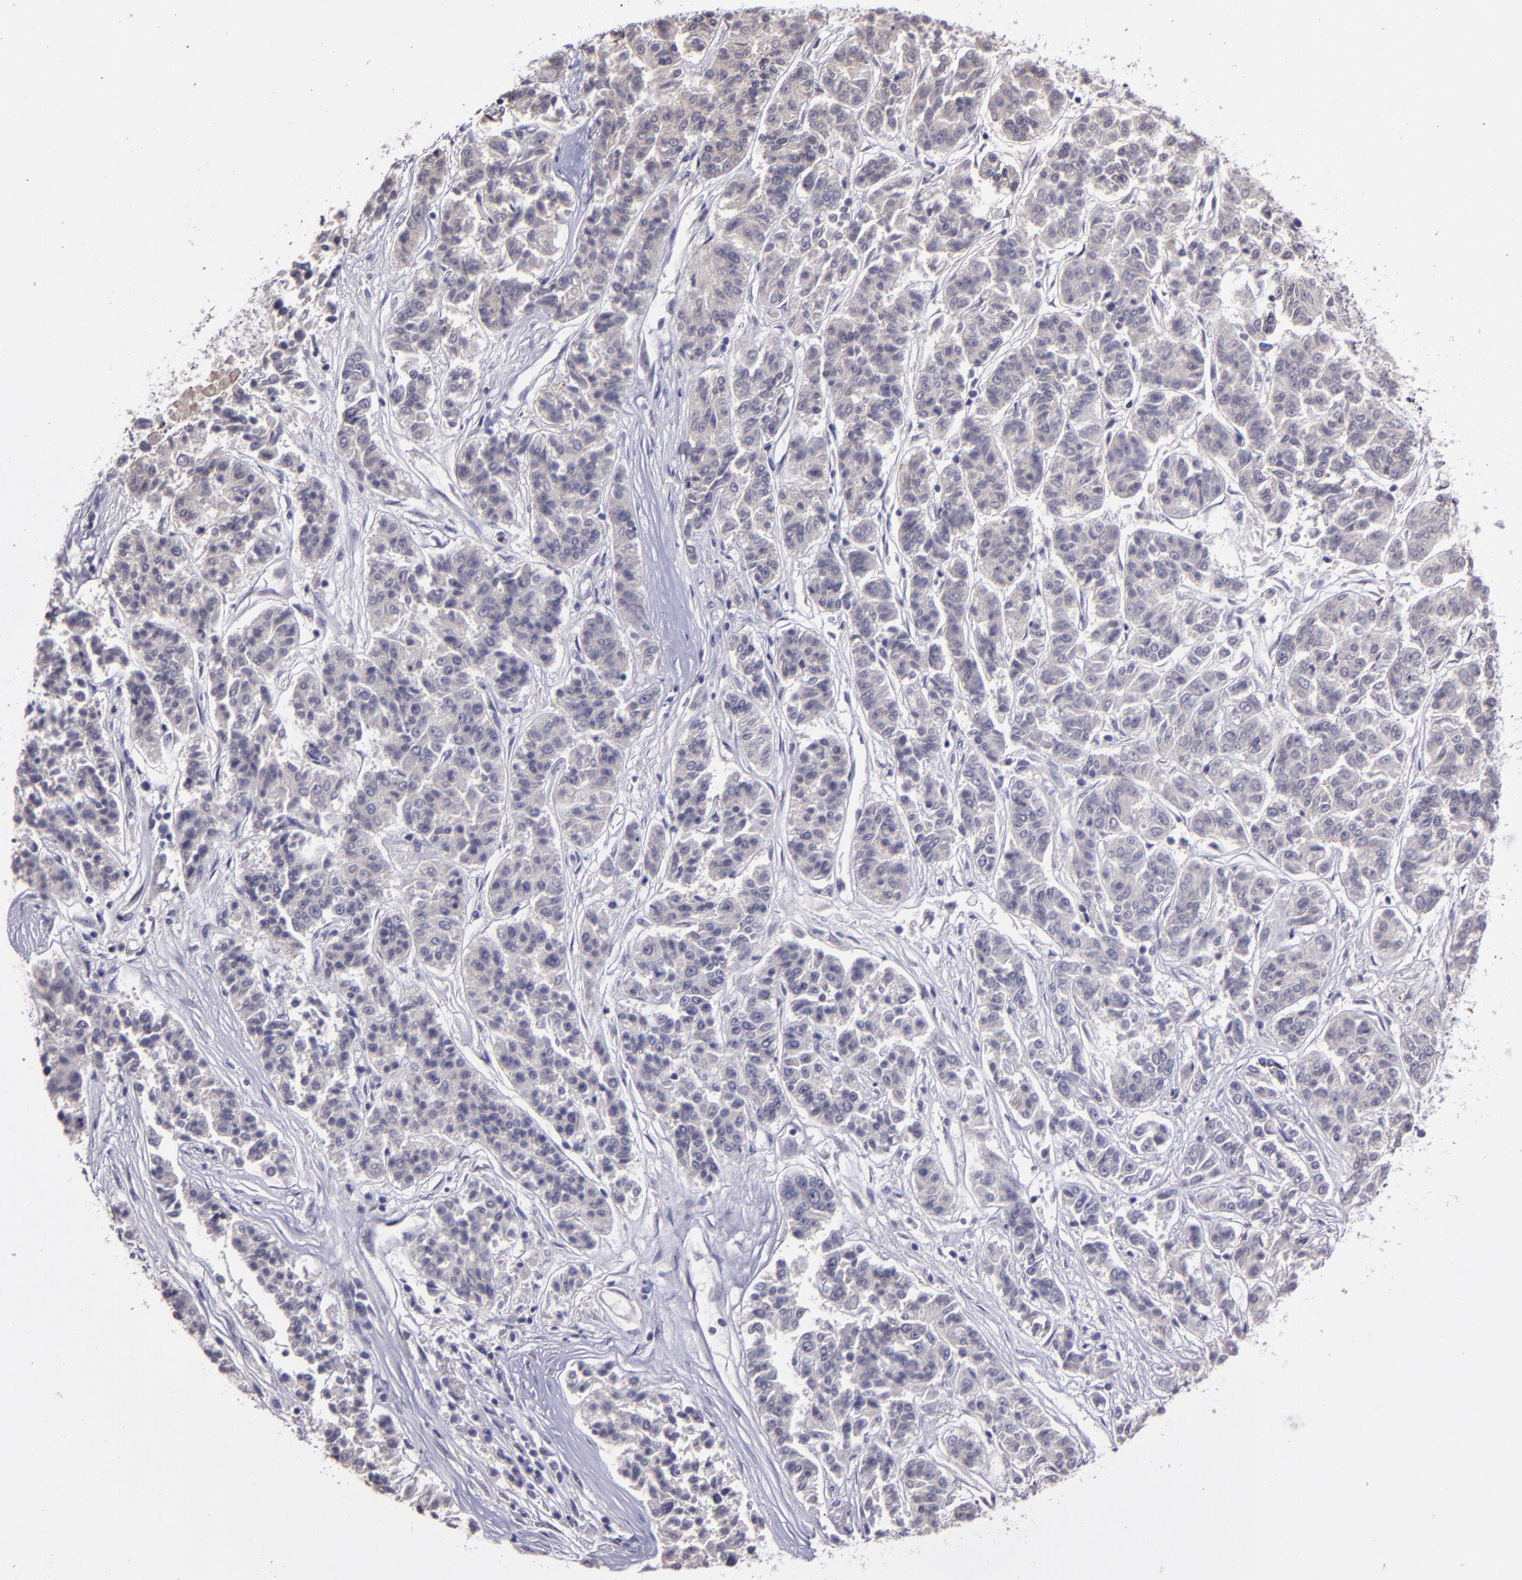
{"staining": {"intensity": "weak", "quantity": "<25%", "location": "cytoplasmic/membranous"}, "tissue": "lung cancer", "cell_type": "Tumor cells", "image_type": "cancer", "snomed": [{"axis": "morphology", "description": "Adenocarcinoma, NOS"}, {"axis": "topography", "description": "Lung"}], "caption": "The photomicrograph shows no staining of tumor cells in lung adenocarcinoma. The staining is performed using DAB (3,3'-diaminobenzidine) brown chromogen with nuclei counter-stained in using hematoxylin.", "gene": "MASP1", "patient": {"sex": "male", "age": 84}}